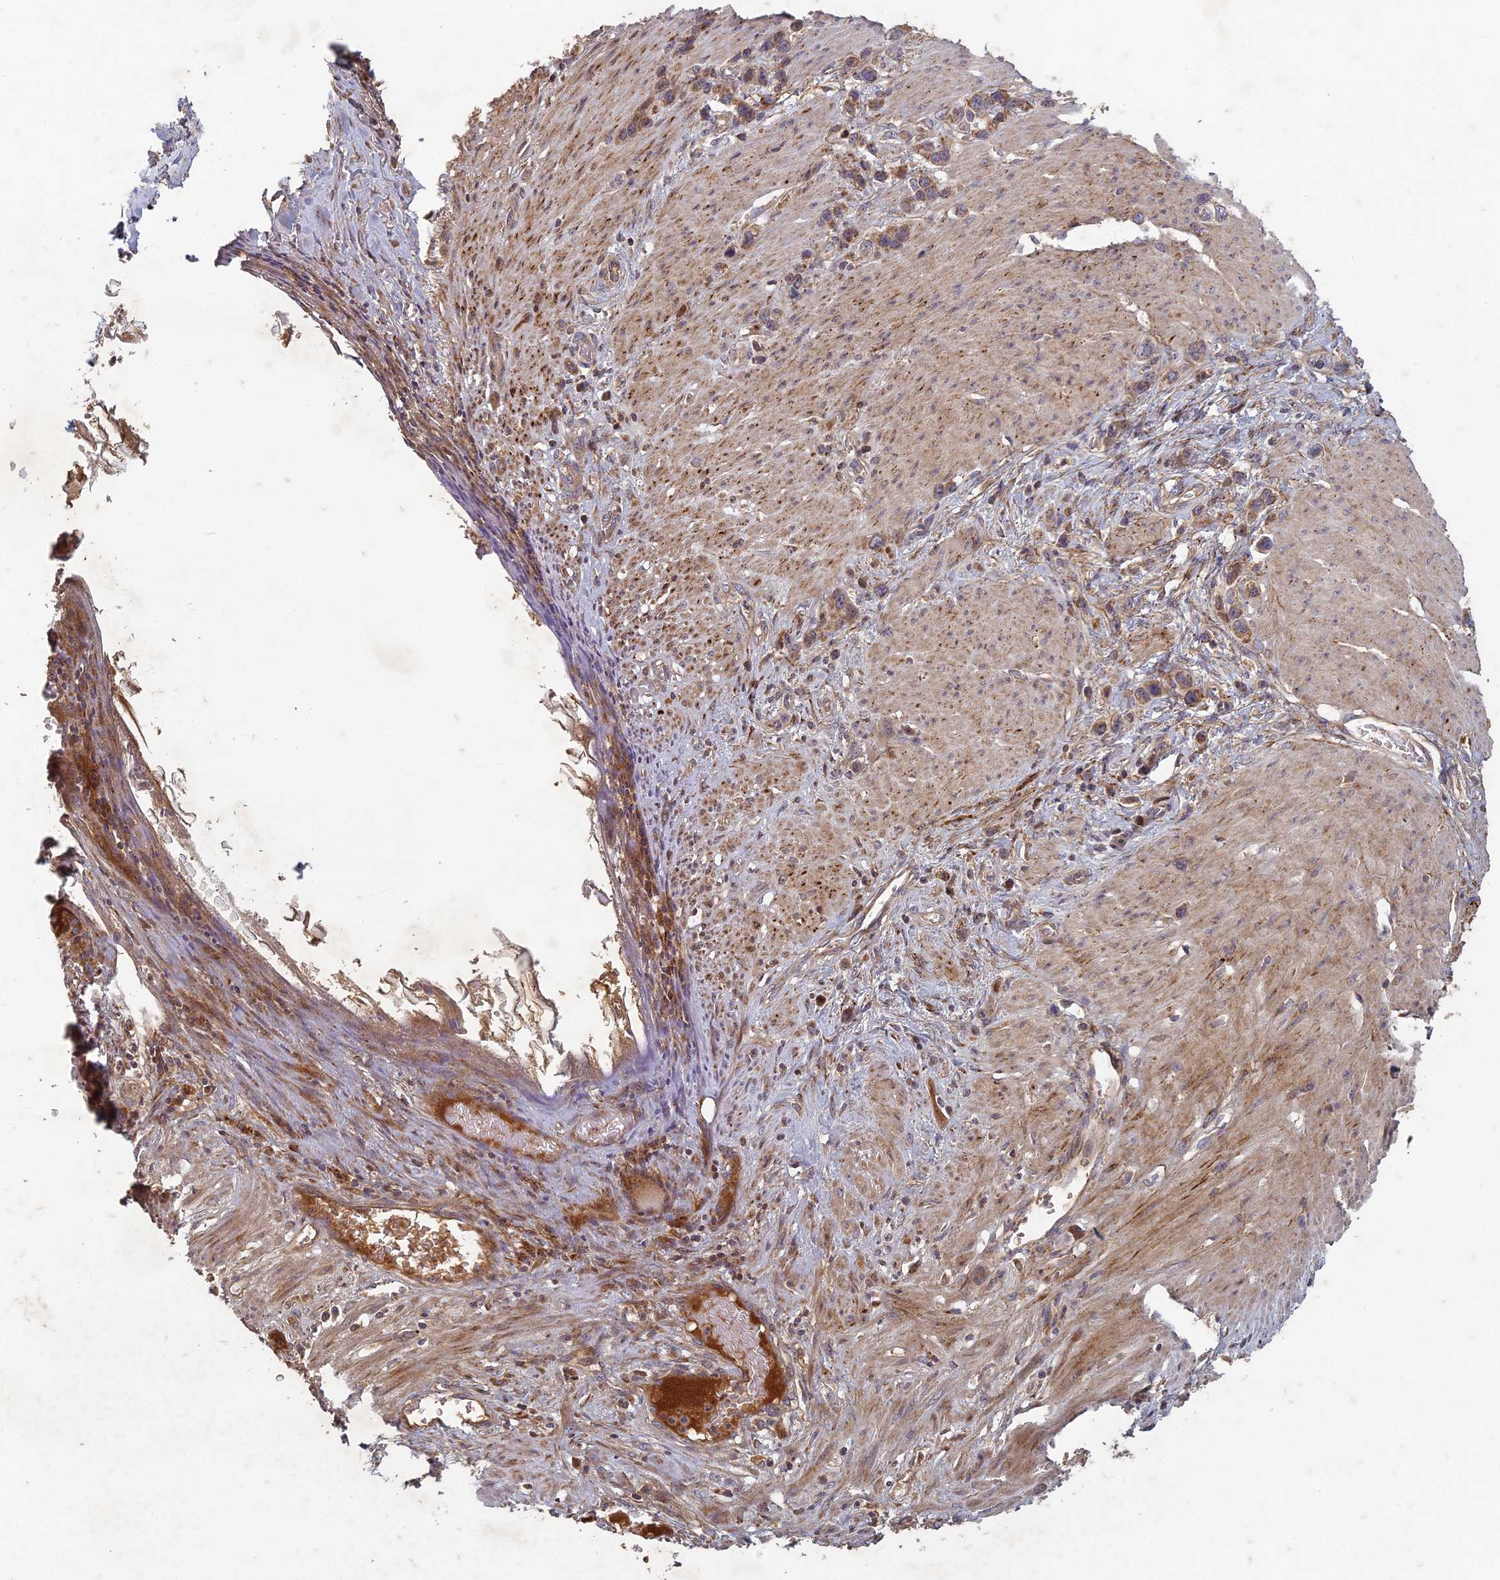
{"staining": {"intensity": "moderate", "quantity": ">75%", "location": "cytoplasmic/membranous"}, "tissue": "stomach cancer", "cell_type": "Tumor cells", "image_type": "cancer", "snomed": [{"axis": "morphology", "description": "Adenocarcinoma, NOS"}, {"axis": "morphology", "description": "Adenocarcinoma, High grade"}, {"axis": "topography", "description": "Stomach, upper"}, {"axis": "topography", "description": "Stomach, lower"}], "caption": "Stomach adenocarcinoma (high-grade) stained with immunohistochemistry (IHC) displays moderate cytoplasmic/membranous positivity in about >75% of tumor cells.", "gene": "TCF25", "patient": {"sex": "female", "age": 65}}